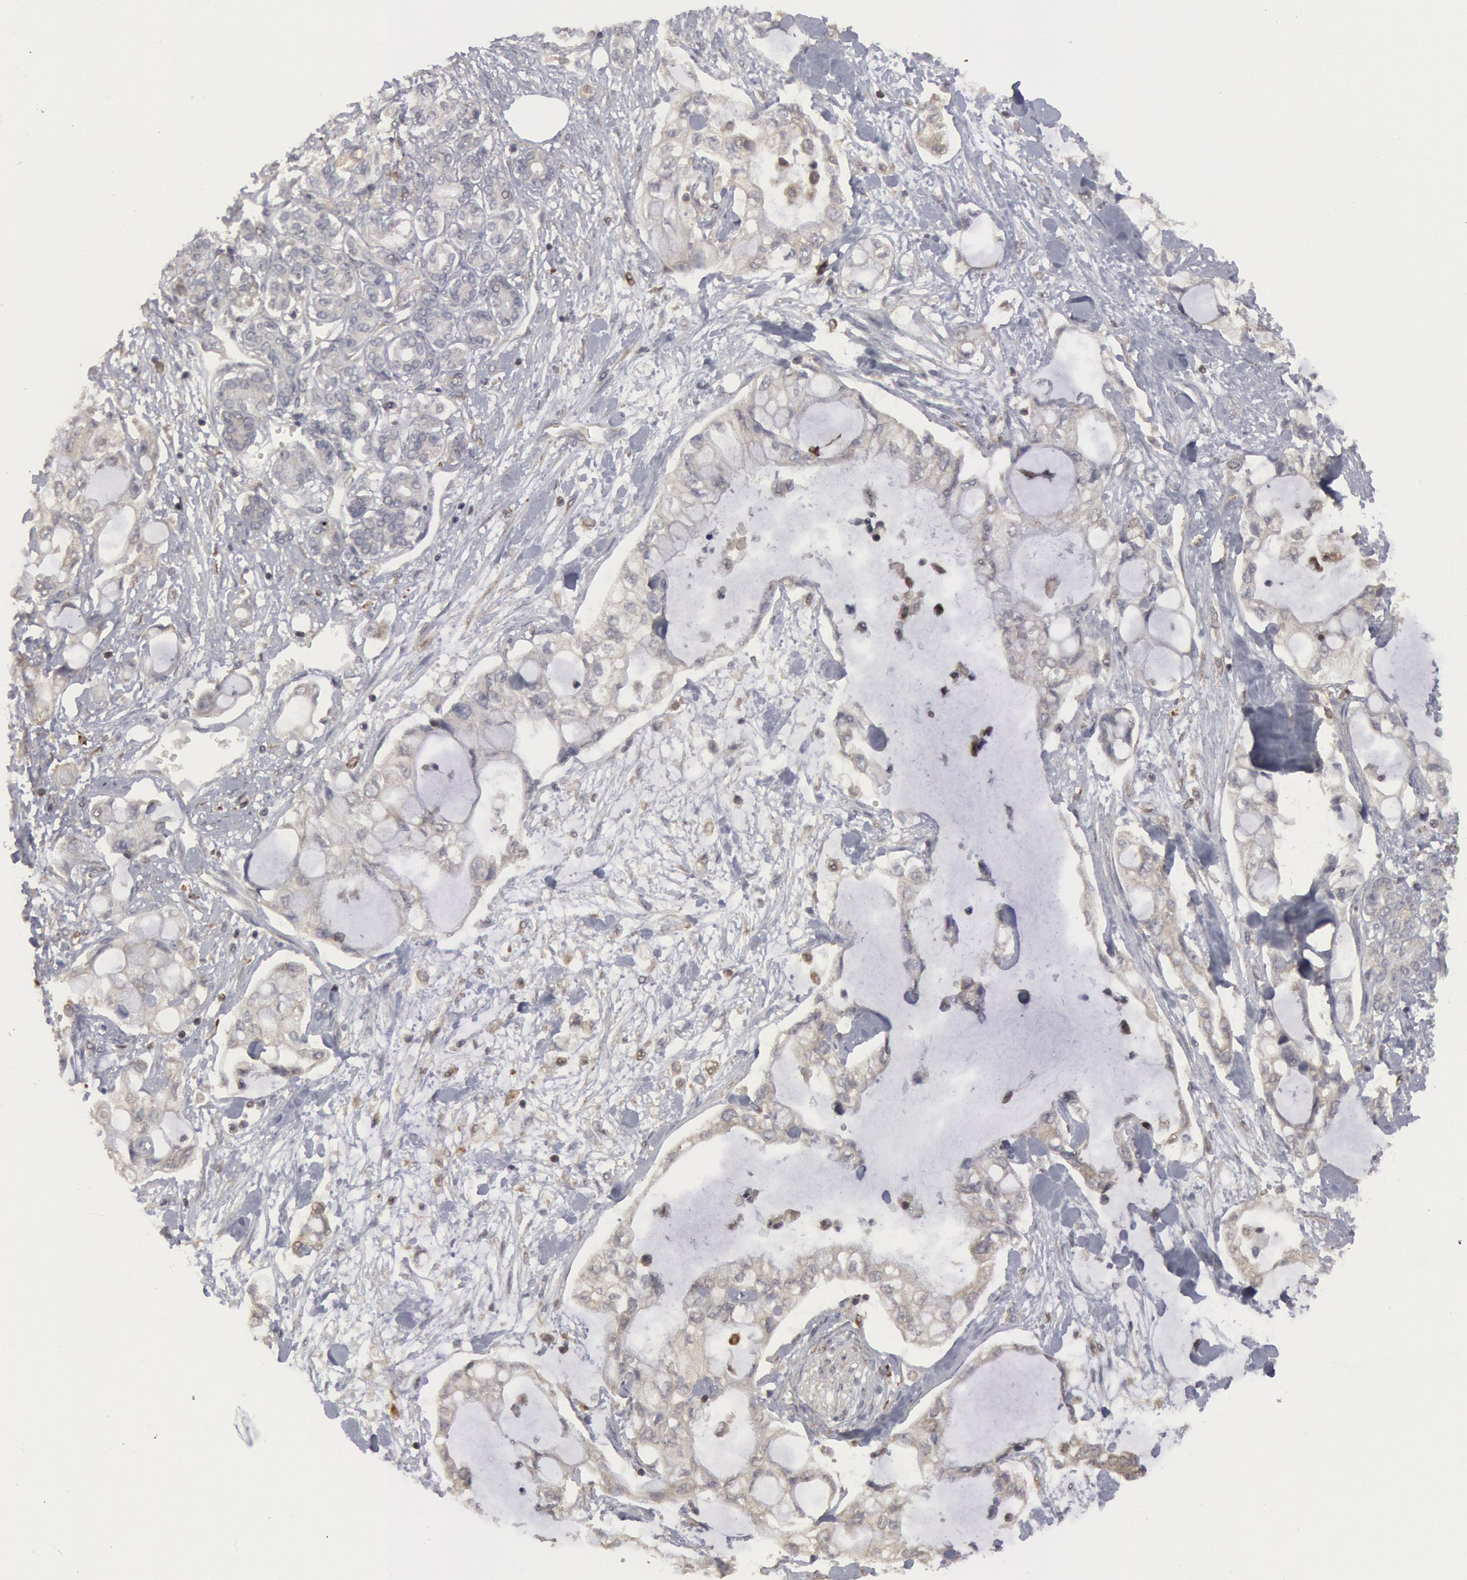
{"staining": {"intensity": "negative", "quantity": "none", "location": "none"}, "tissue": "pancreatic cancer", "cell_type": "Tumor cells", "image_type": "cancer", "snomed": [{"axis": "morphology", "description": "Adenocarcinoma, NOS"}, {"axis": "topography", "description": "Pancreas"}], "caption": "Histopathology image shows no protein staining in tumor cells of pancreatic adenocarcinoma tissue. (DAB immunohistochemistry visualized using brightfield microscopy, high magnification).", "gene": "OSBPL8", "patient": {"sex": "female", "age": 70}}